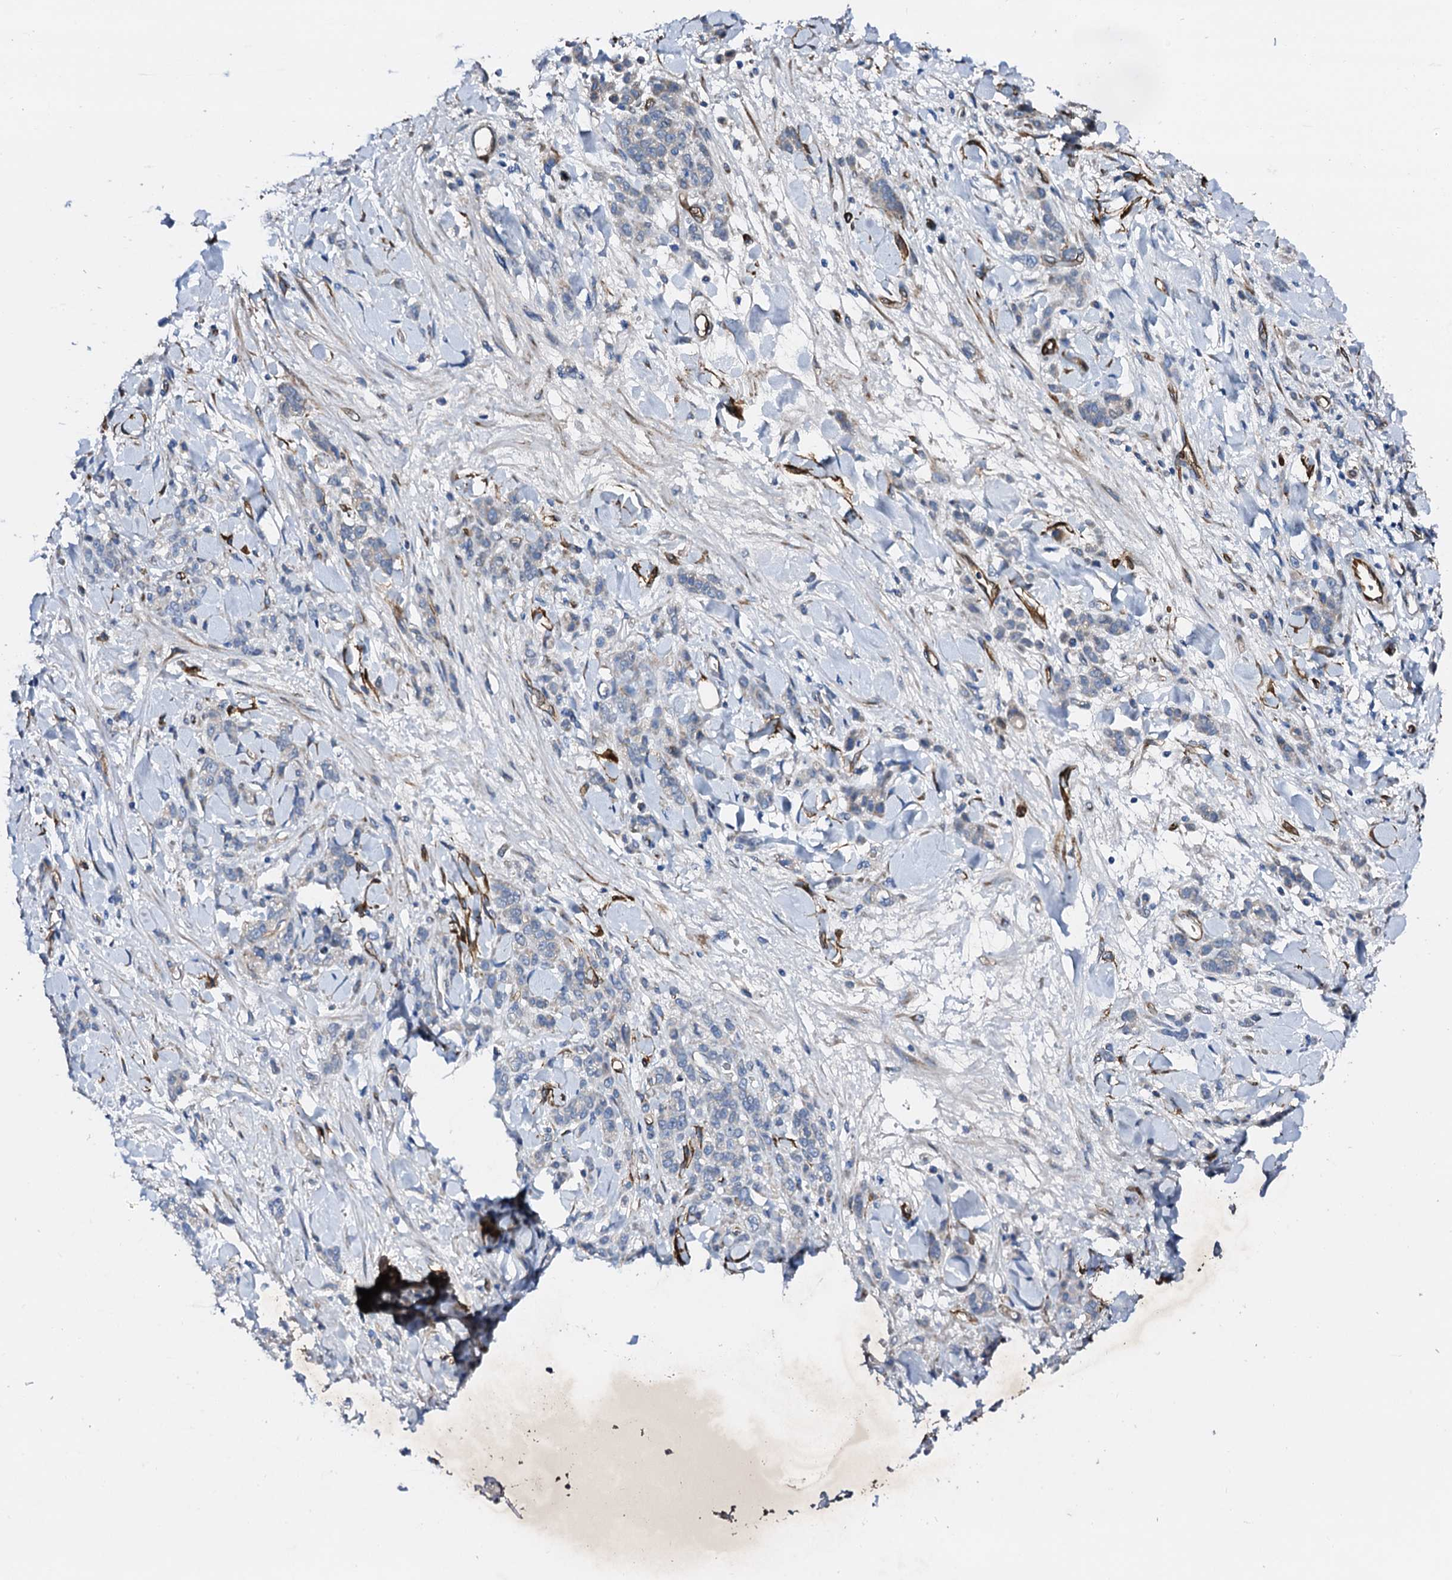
{"staining": {"intensity": "negative", "quantity": "none", "location": "none"}, "tissue": "stomach cancer", "cell_type": "Tumor cells", "image_type": "cancer", "snomed": [{"axis": "morphology", "description": "Normal tissue, NOS"}, {"axis": "morphology", "description": "Adenocarcinoma, NOS"}, {"axis": "topography", "description": "Stomach"}], "caption": "Immunohistochemistry (IHC) photomicrograph of human stomach cancer (adenocarcinoma) stained for a protein (brown), which exhibits no expression in tumor cells.", "gene": "DBX1", "patient": {"sex": "male", "age": 82}}